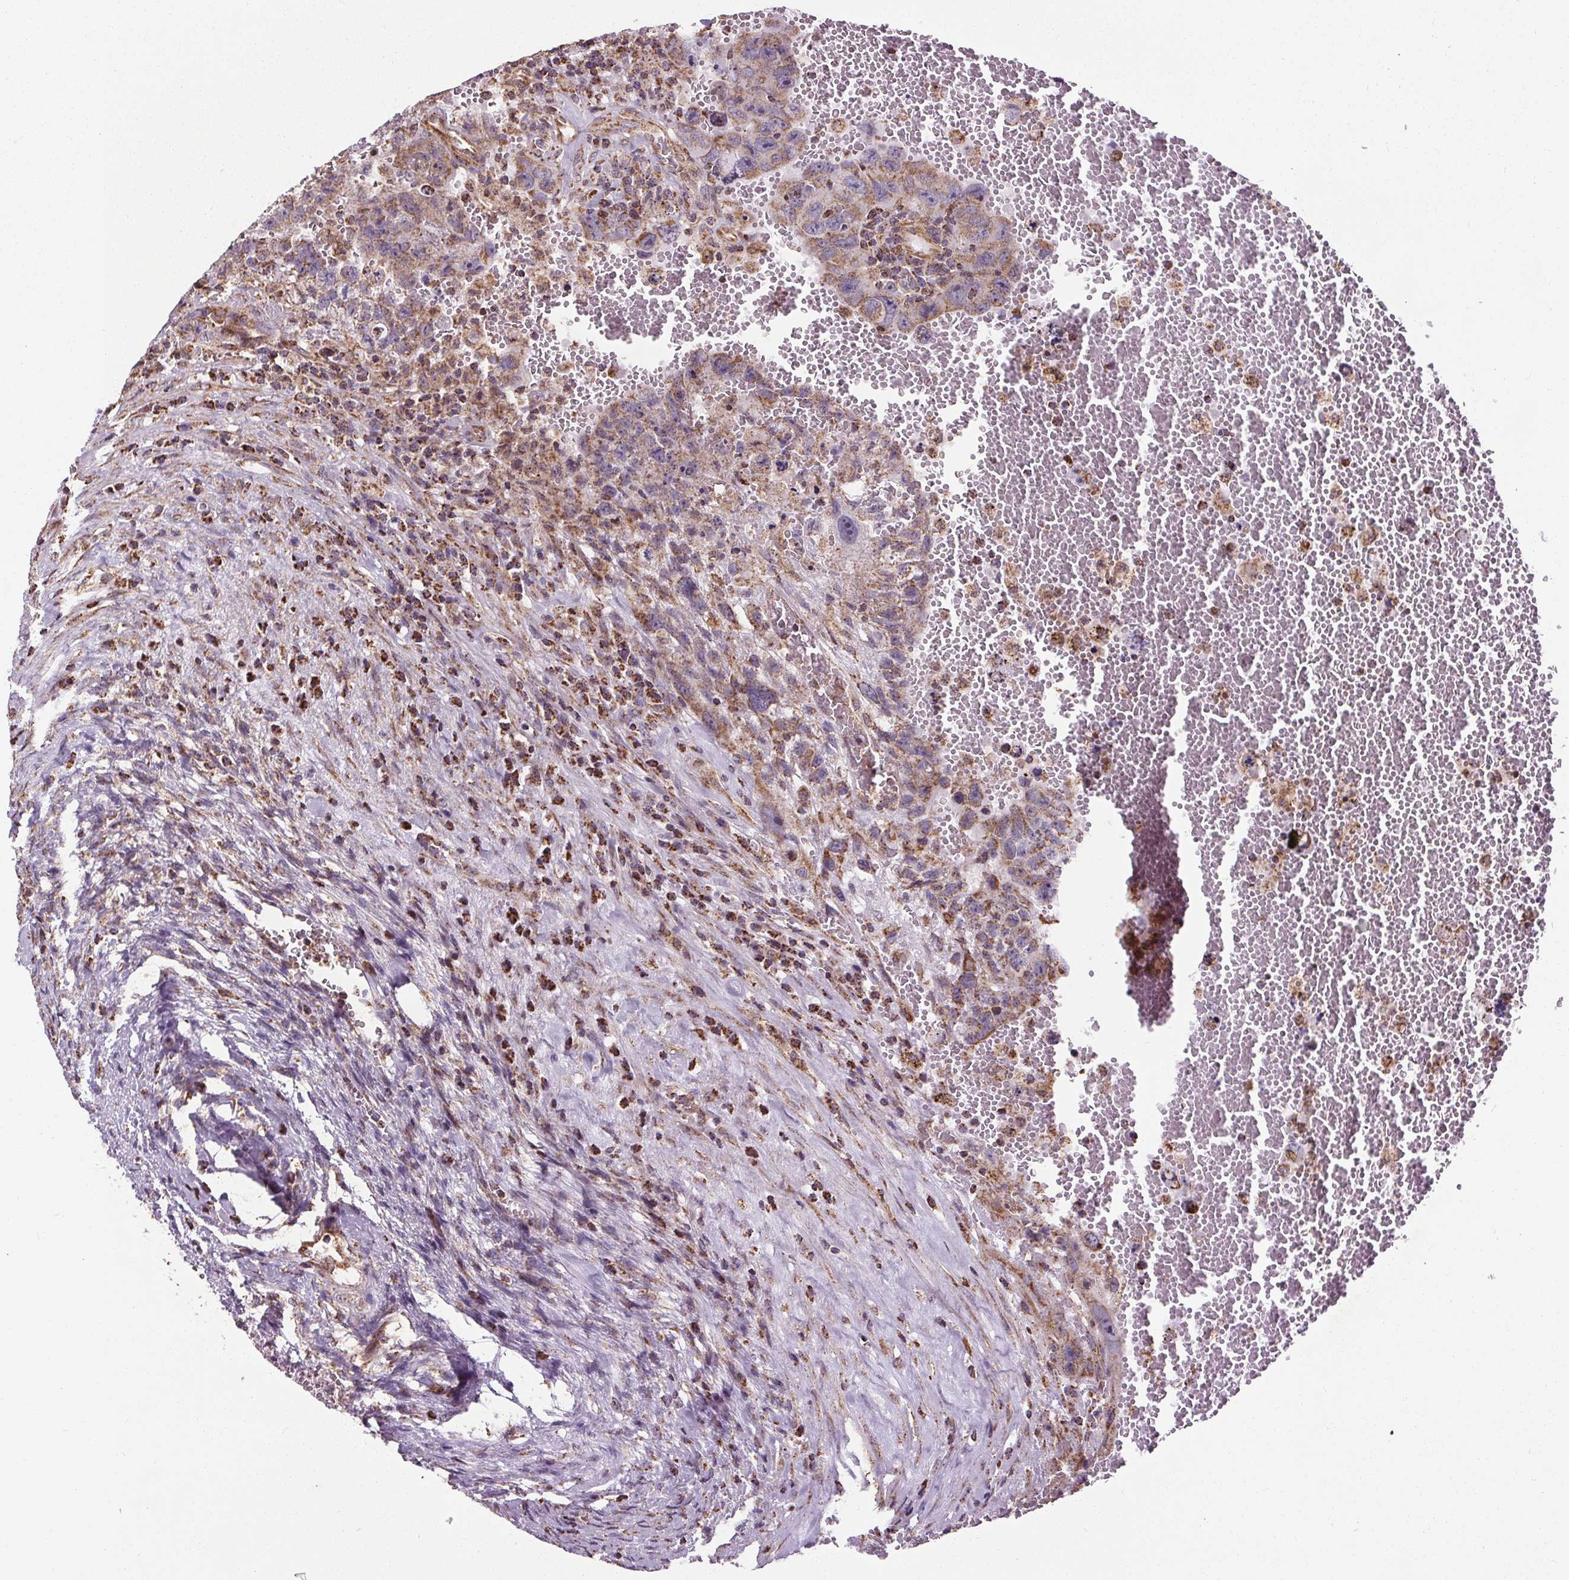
{"staining": {"intensity": "weak", "quantity": "25%-75%", "location": "cytoplasmic/membranous"}, "tissue": "testis cancer", "cell_type": "Tumor cells", "image_type": "cancer", "snomed": [{"axis": "morphology", "description": "Carcinoma, Embryonal, NOS"}, {"axis": "topography", "description": "Testis"}], "caption": "Protein staining by immunohistochemistry displays weak cytoplasmic/membranous expression in about 25%-75% of tumor cells in testis cancer.", "gene": "ZNF548", "patient": {"sex": "male", "age": 26}}